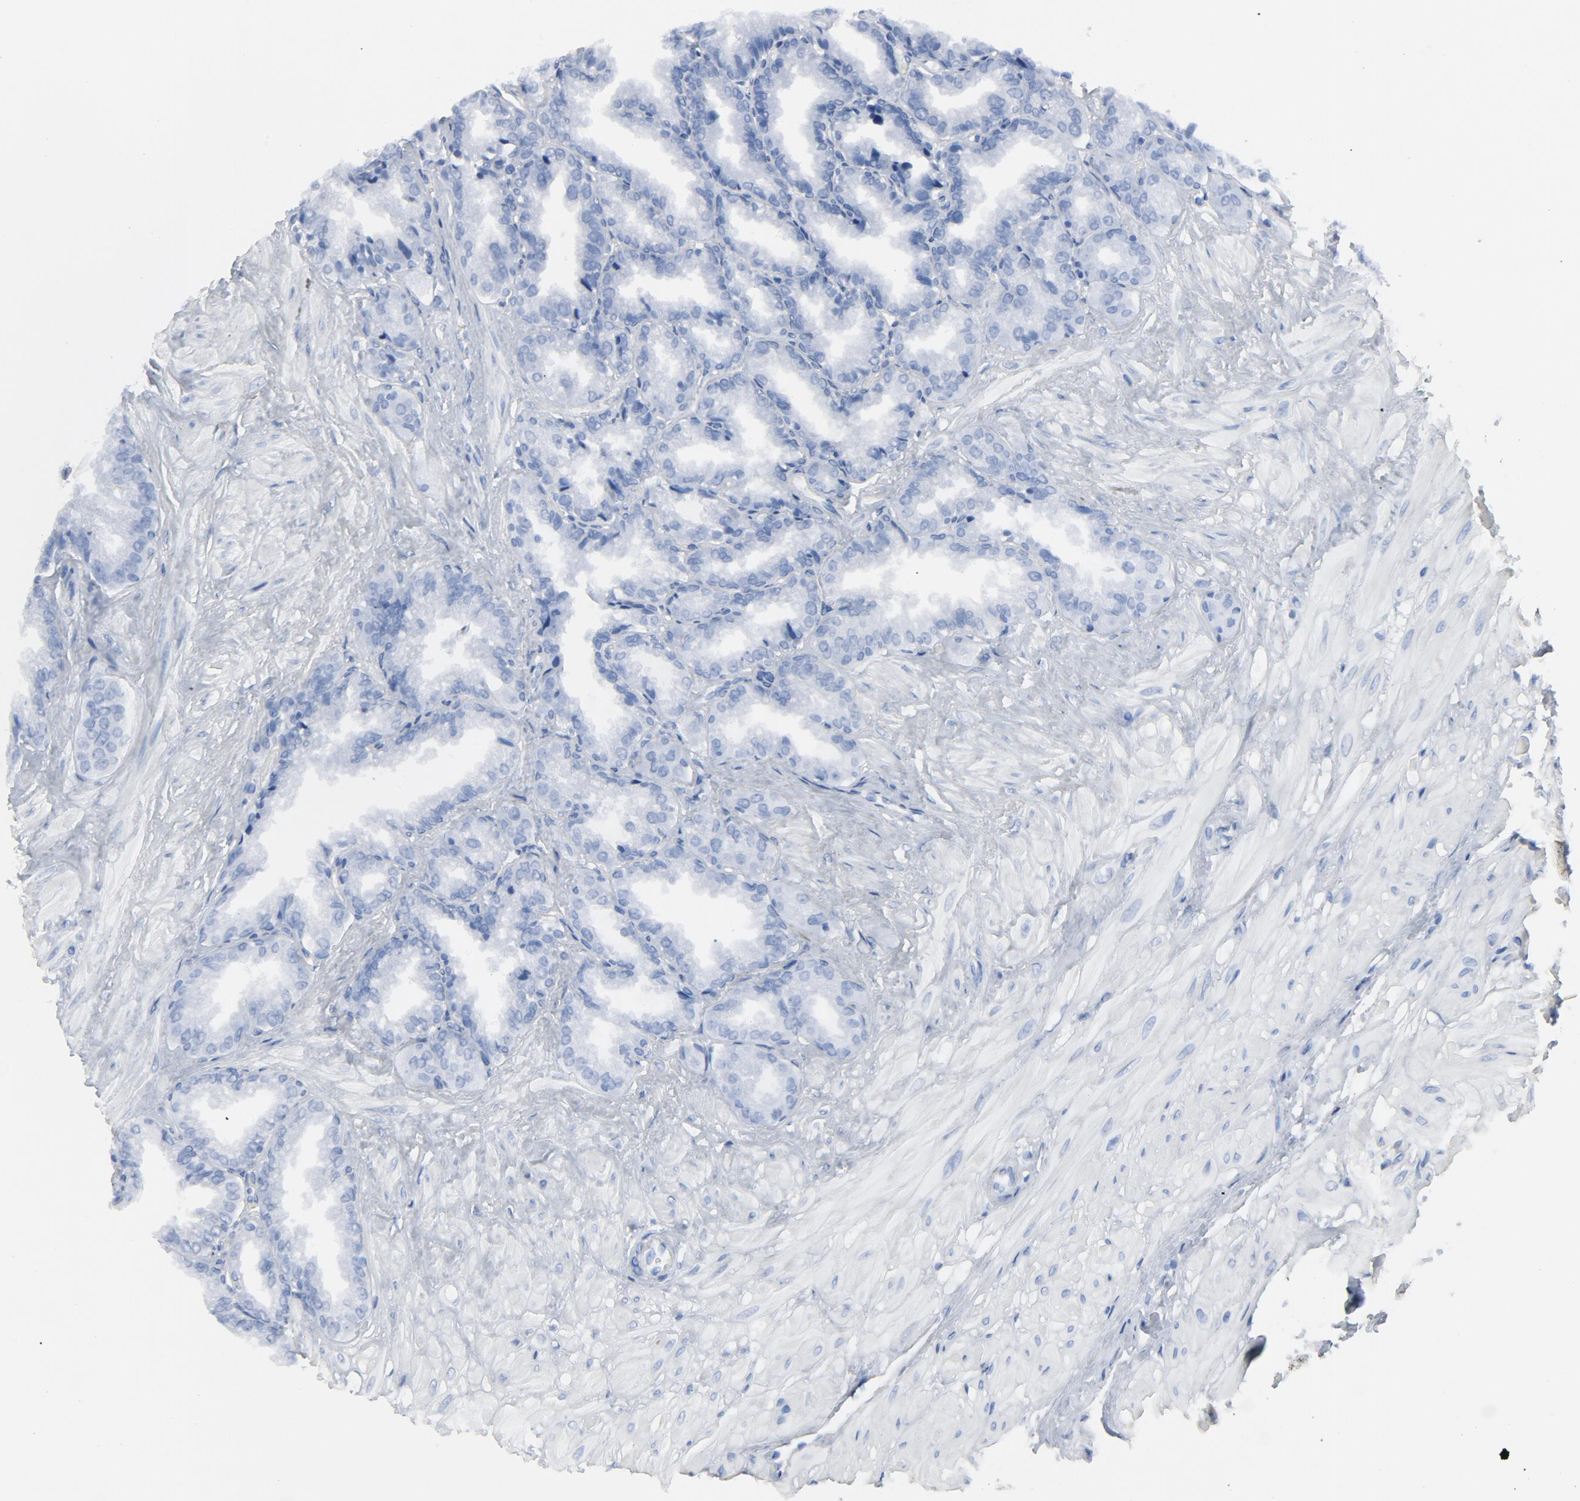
{"staining": {"intensity": "negative", "quantity": "none", "location": "none"}, "tissue": "seminal vesicle", "cell_type": "Glandular cells", "image_type": "normal", "snomed": [{"axis": "morphology", "description": "Normal tissue, NOS"}, {"axis": "topography", "description": "Seminal veicle"}], "caption": "An immunohistochemistry (IHC) micrograph of benign seminal vesicle is shown. There is no staining in glandular cells of seminal vesicle.", "gene": "C14orf119", "patient": {"sex": "male", "age": 46}}